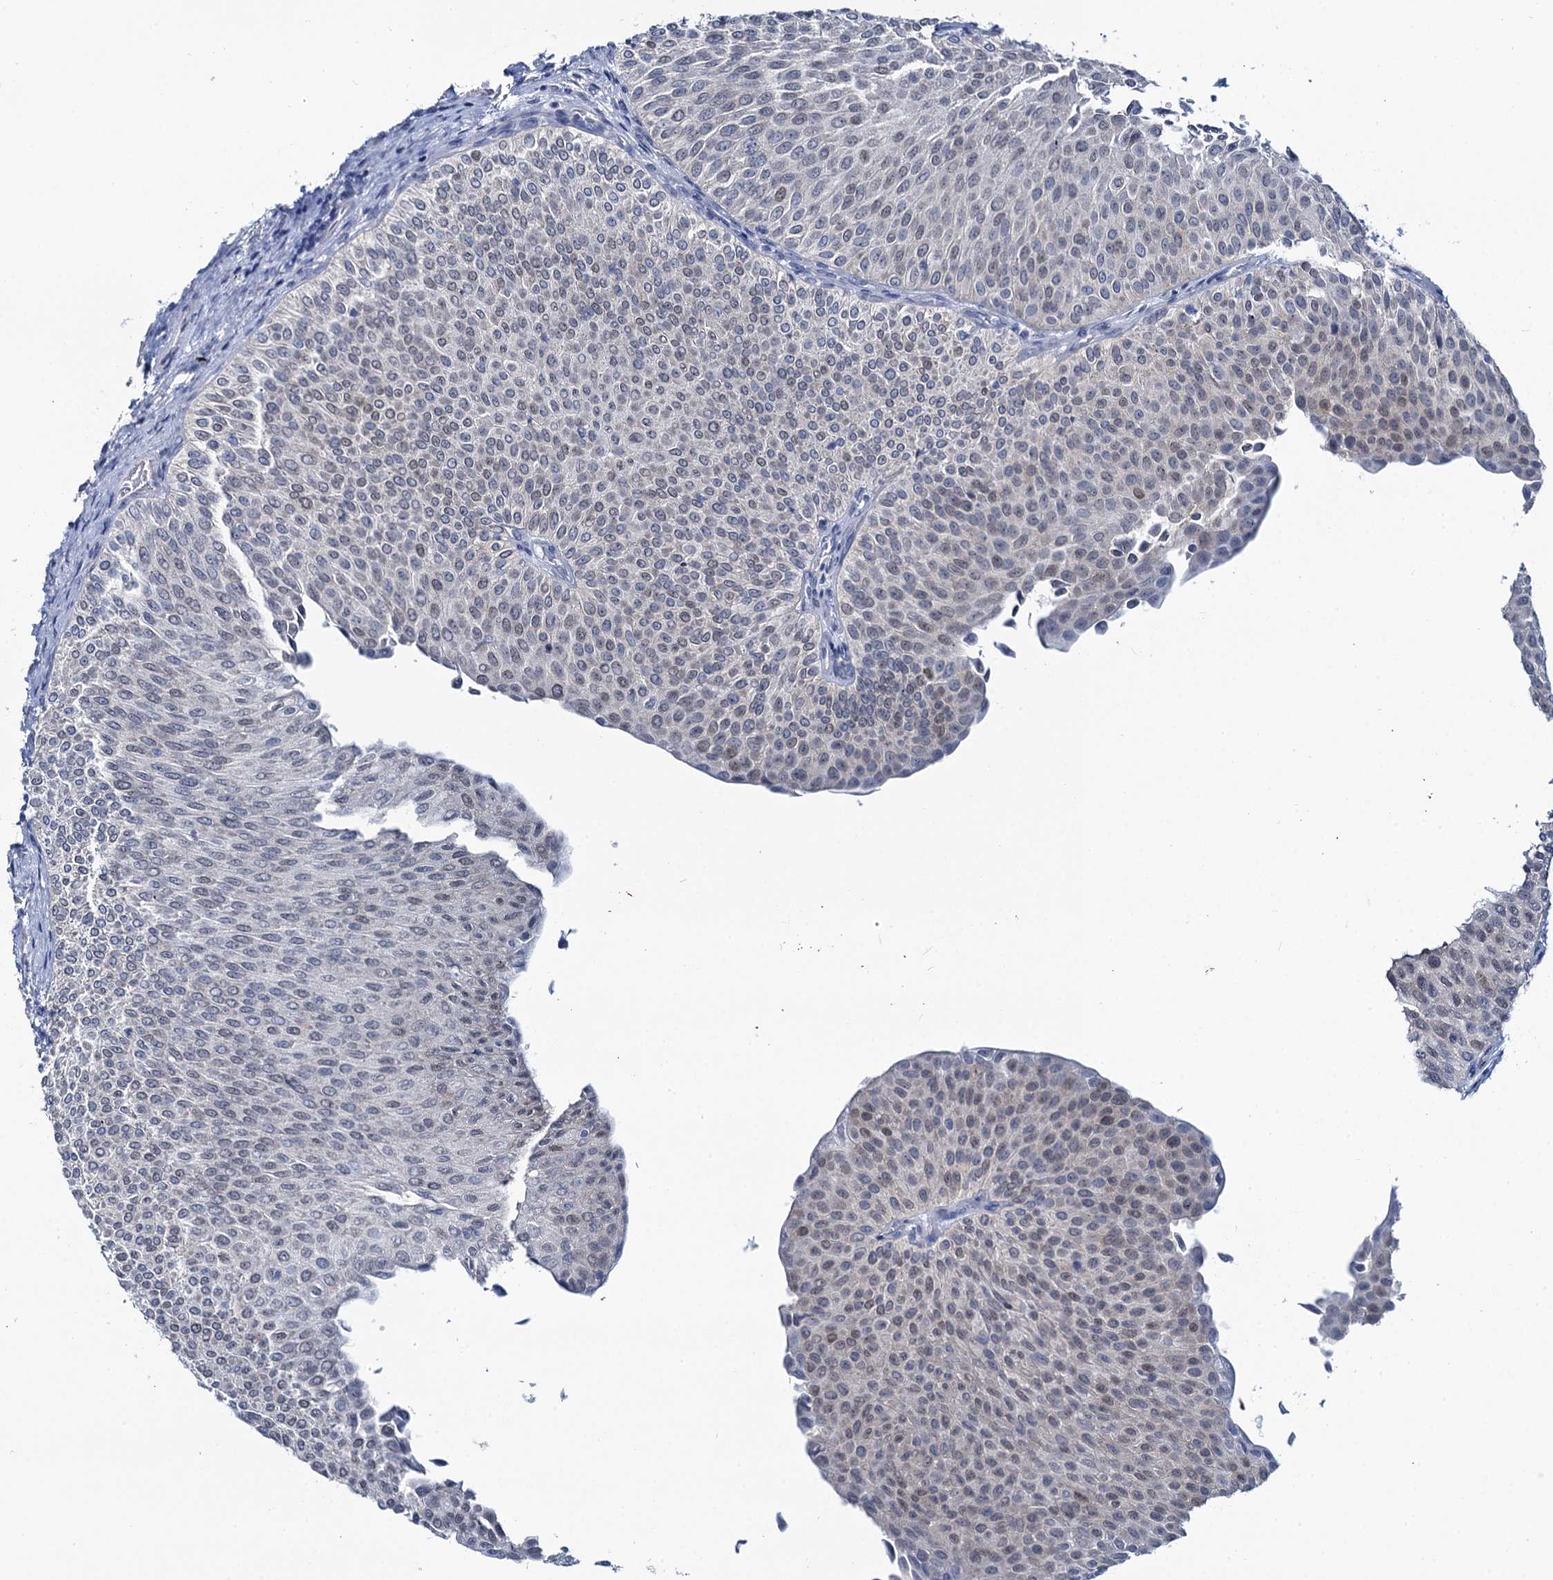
{"staining": {"intensity": "negative", "quantity": "none", "location": "none"}, "tissue": "urothelial cancer", "cell_type": "Tumor cells", "image_type": "cancer", "snomed": [{"axis": "morphology", "description": "Urothelial carcinoma, Low grade"}, {"axis": "topography", "description": "Urinary bladder"}], "caption": "Tumor cells show no significant protein staining in urothelial cancer.", "gene": "TOX3", "patient": {"sex": "male", "age": 78}}